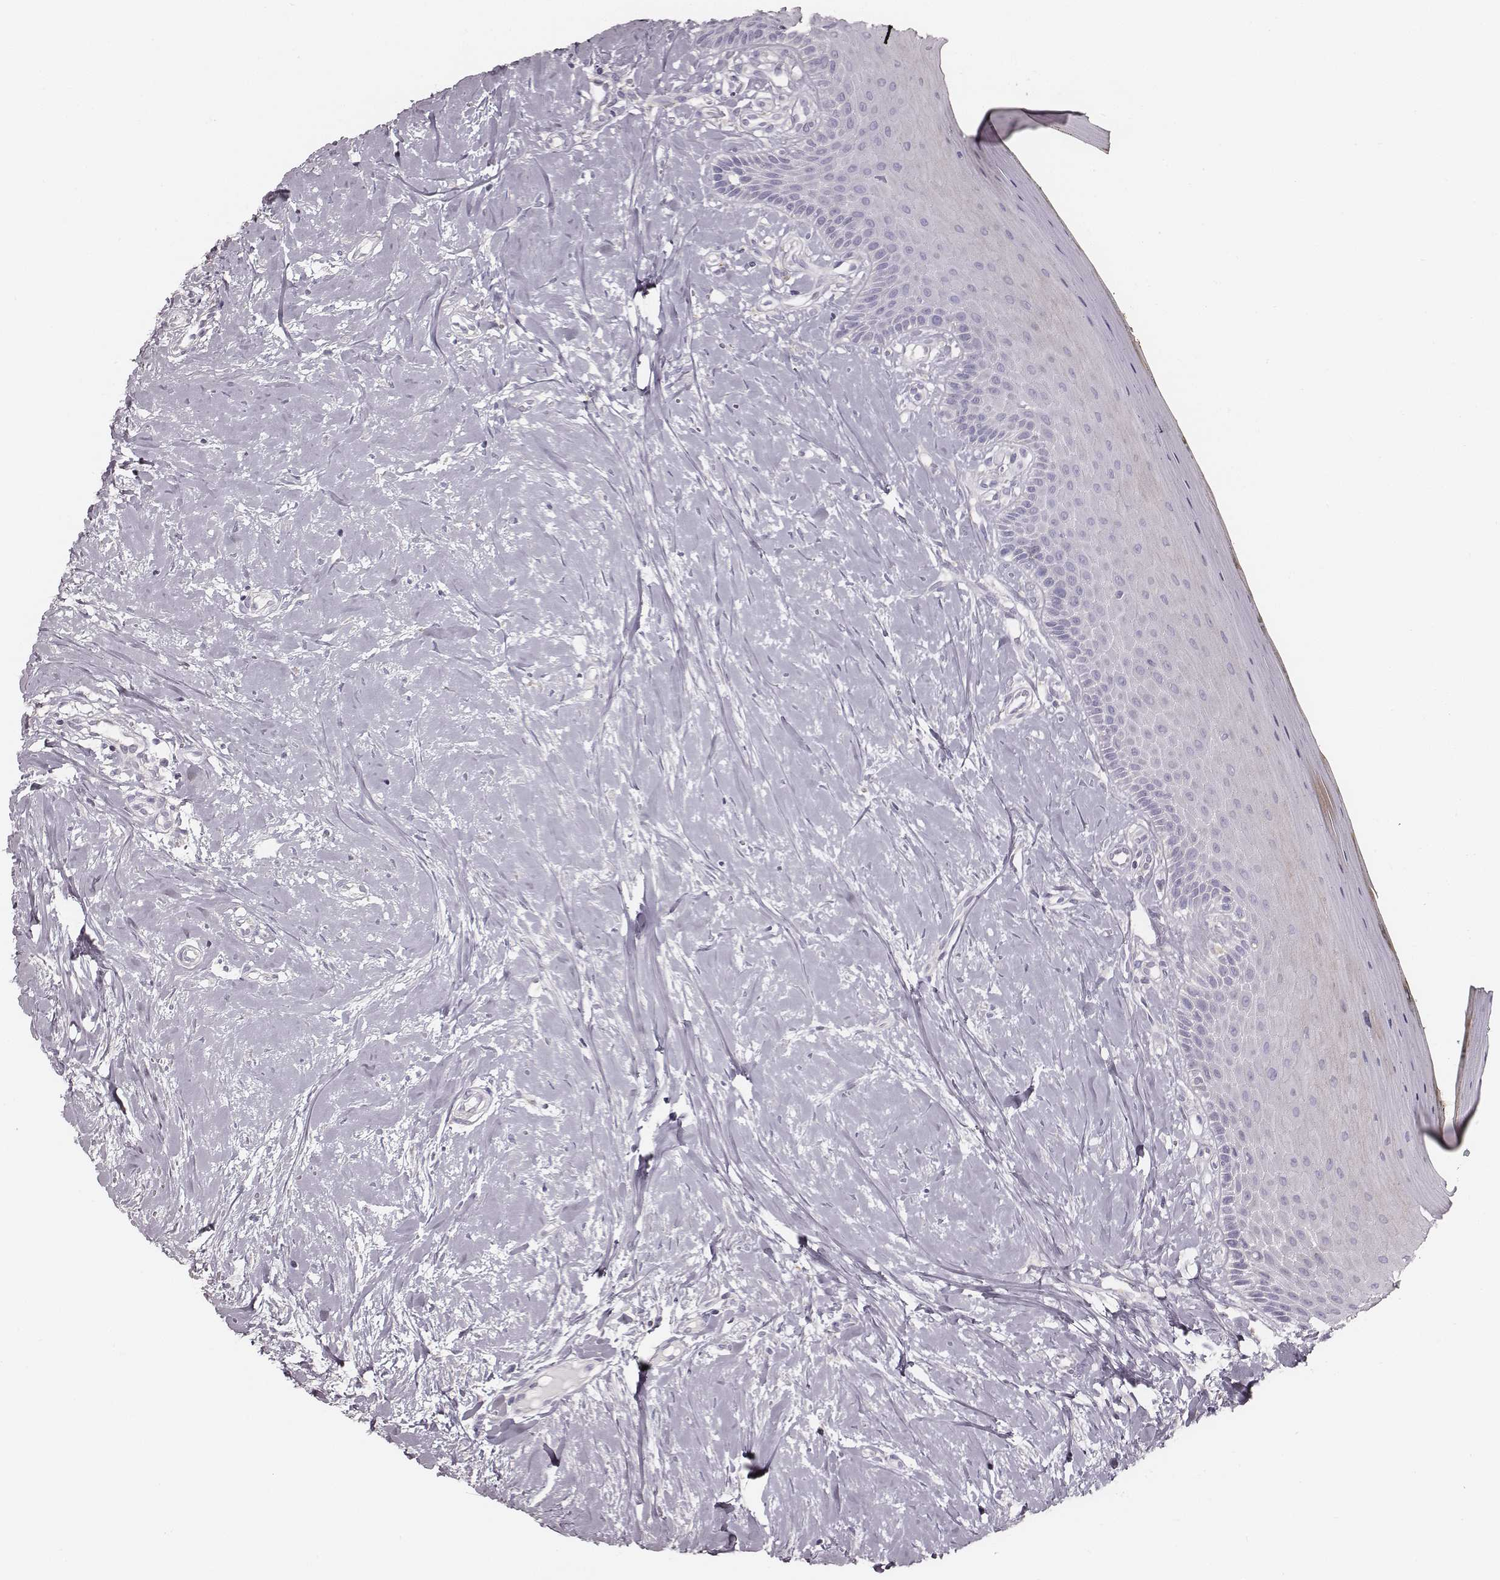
{"staining": {"intensity": "weak", "quantity": "<25%", "location": "cytoplasmic/membranous"}, "tissue": "oral mucosa", "cell_type": "Squamous epithelial cells", "image_type": "normal", "snomed": [{"axis": "morphology", "description": "Normal tissue, NOS"}, {"axis": "topography", "description": "Oral tissue"}], "caption": "DAB immunohistochemical staining of unremarkable human oral mucosa shows no significant positivity in squamous epithelial cells.", "gene": "UBL4B", "patient": {"sex": "female", "age": 43}}